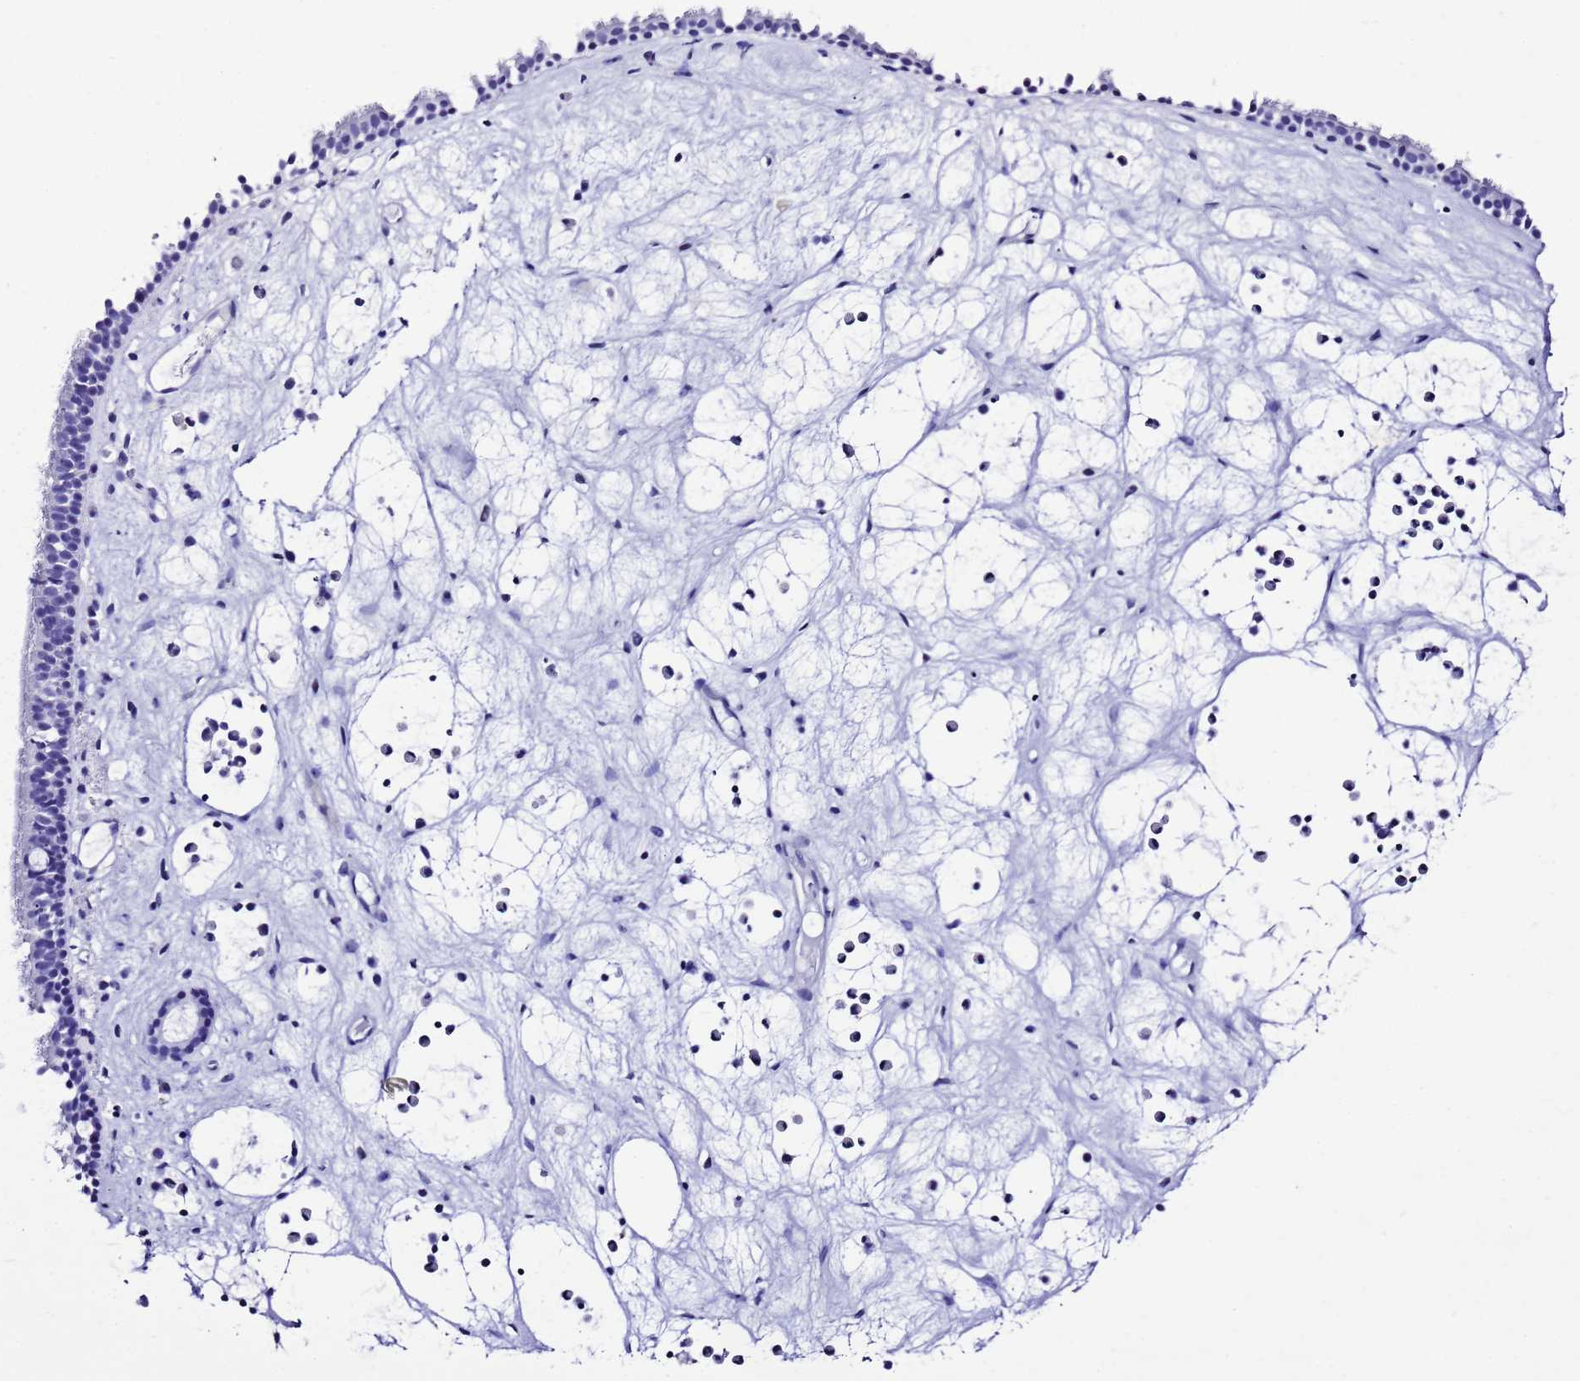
{"staining": {"intensity": "negative", "quantity": "none", "location": "none"}, "tissue": "nasopharynx", "cell_type": "Respiratory epithelial cells", "image_type": "normal", "snomed": [{"axis": "morphology", "description": "Normal tissue, NOS"}, {"axis": "morphology", "description": "Inflammation, NOS"}, {"axis": "morphology", "description": "Malignant melanoma, Metastatic site"}, {"axis": "topography", "description": "Nasopharynx"}], "caption": "The photomicrograph exhibits no staining of respiratory epithelial cells in normal nasopharynx.", "gene": "UGT2A1", "patient": {"sex": "male", "age": 70}}